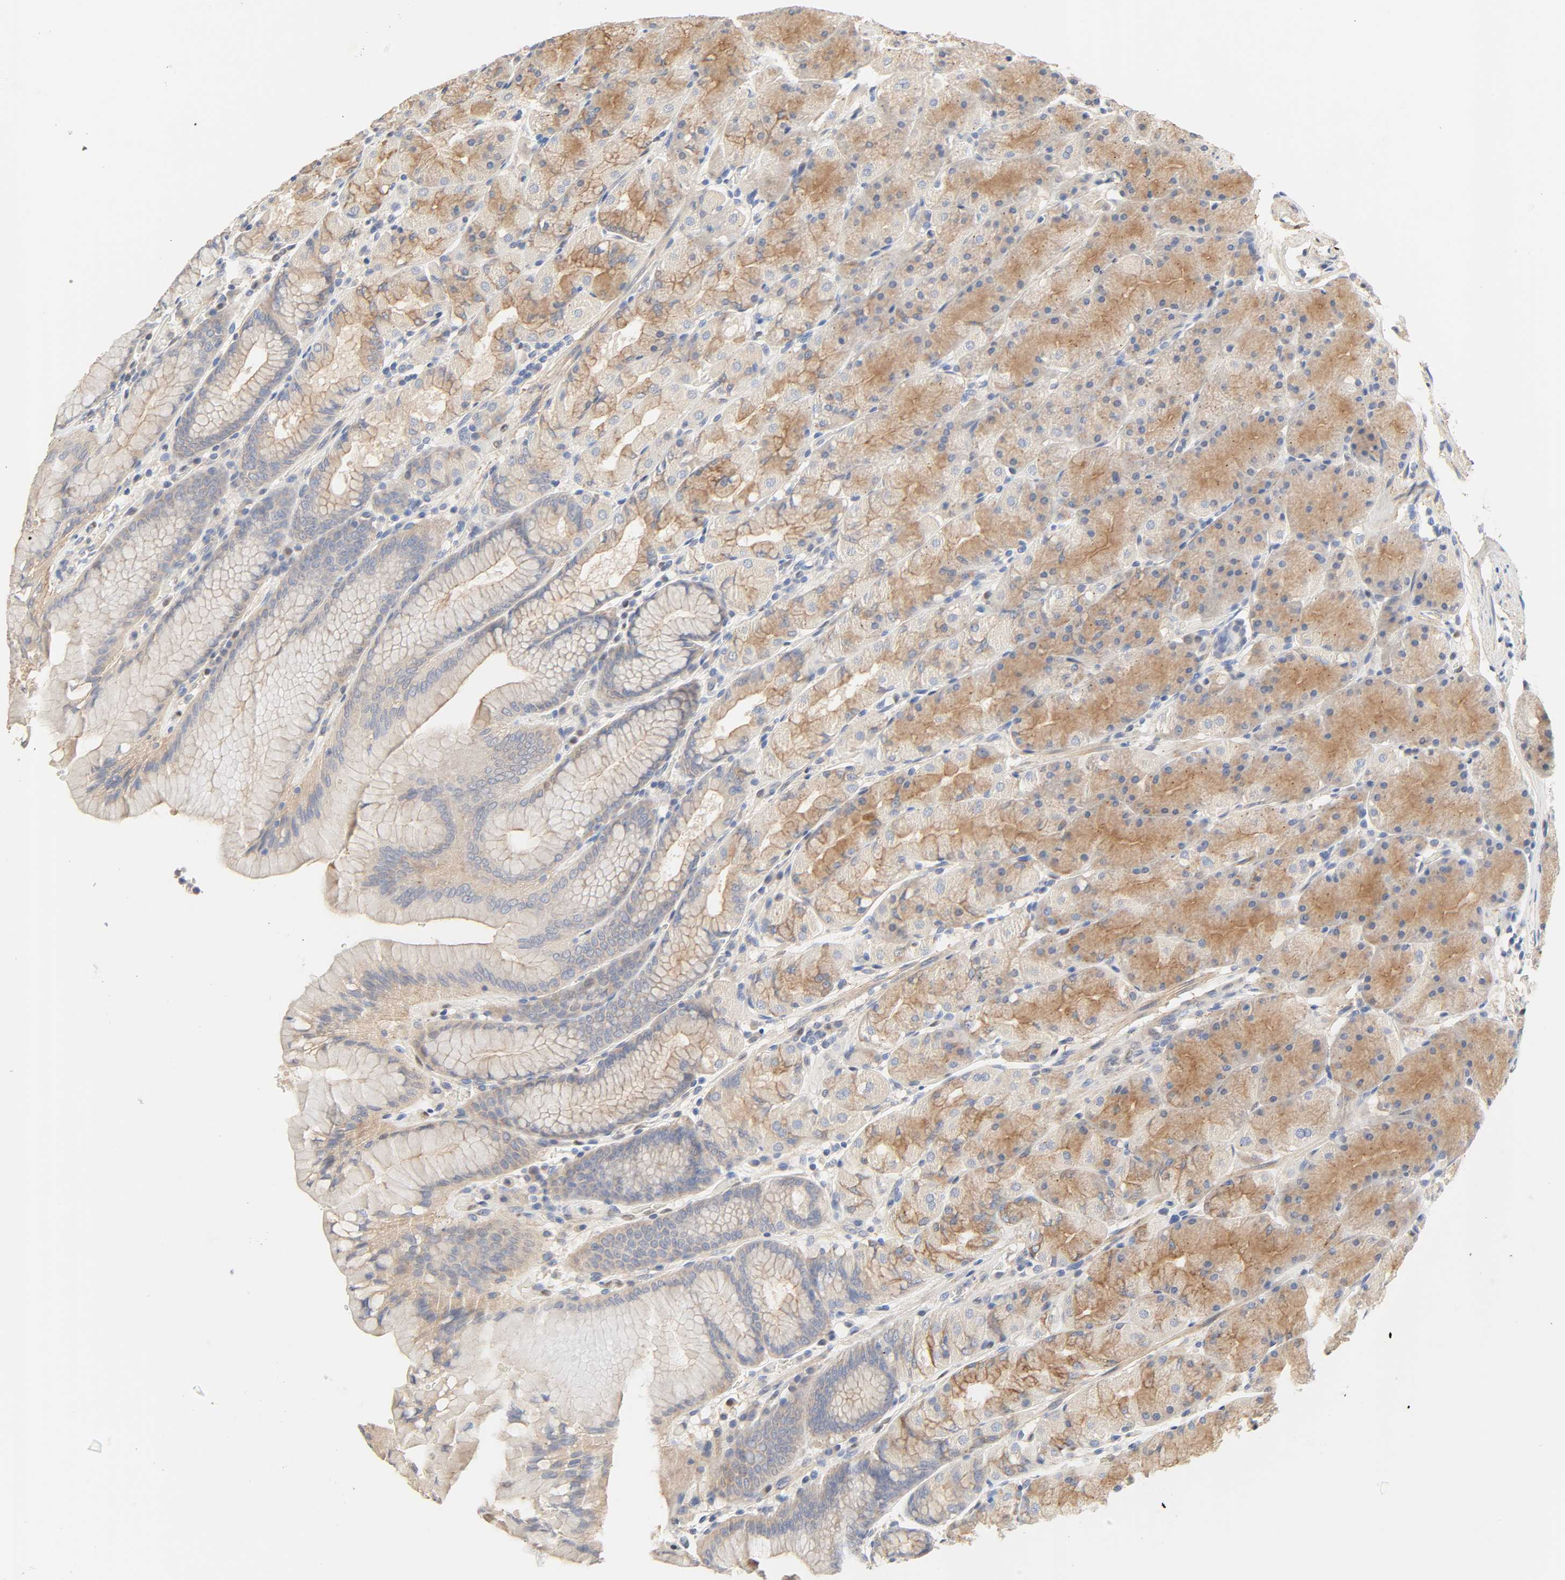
{"staining": {"intensity": "moderate", "quantity": "25%-75%", "location": "cytoplasmic/membranous"}, "tissue": "stomach", "cell_type": "Glandular cells", "image_type": "normal", "snomed": [{"axis": "morphology", "description": "Normal tissue, NOS"}, {"axis": "topography", "description": "Stomach, upper"}, {"axis": "topography", "description": "Stomach"}], "caption": "Brown immunohistochemical staining in benign stomach reveals moderate cytoplasmic/membranous staining in about 25%-75% of glandular cells.", "gene": "BORCS8", "patient": {"sex": "male", "age": 76}}